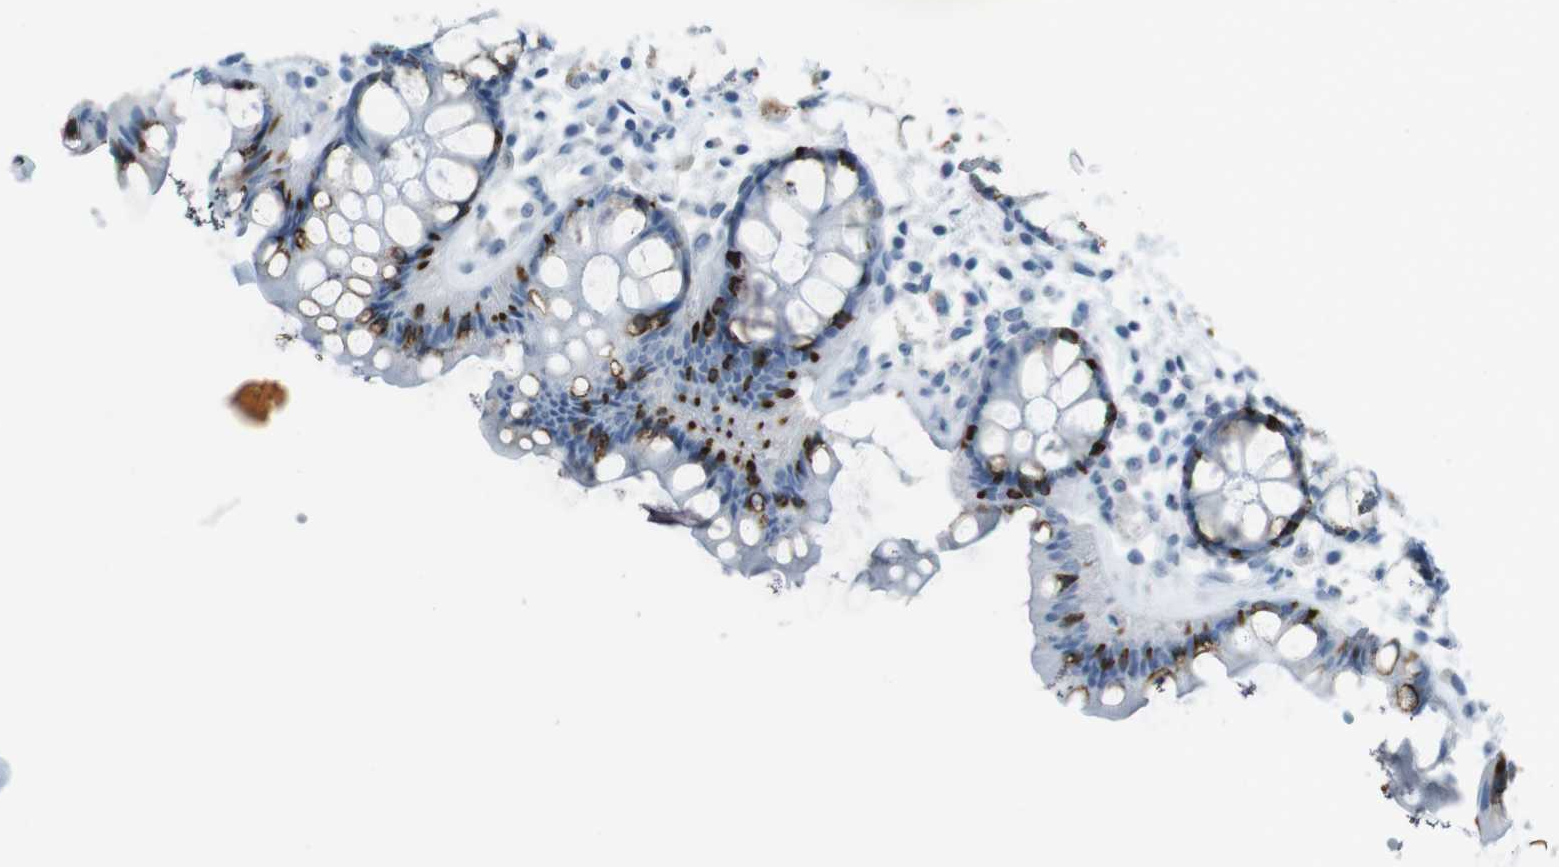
{"staining": {"intensity": "strong", "quantity": ">75%", "location": "cytoplasmic/membranous"}, "tissue": "rectum", "cell_type": "Glandular cells", "image_type": "normal", "snomed": [{"axis": "morphology", "description": "Normal tissue, NOS"}, {"axis": "topography", "description": "Rectum"}], "caption": "Brown immunohistochemical staining in unremarkable human rectum shows strong cytoplasmic/membranous expression in about >75% of glandular cells.", "gene": "TMEM207", "patient": {"sex": "female", "age": 66}}